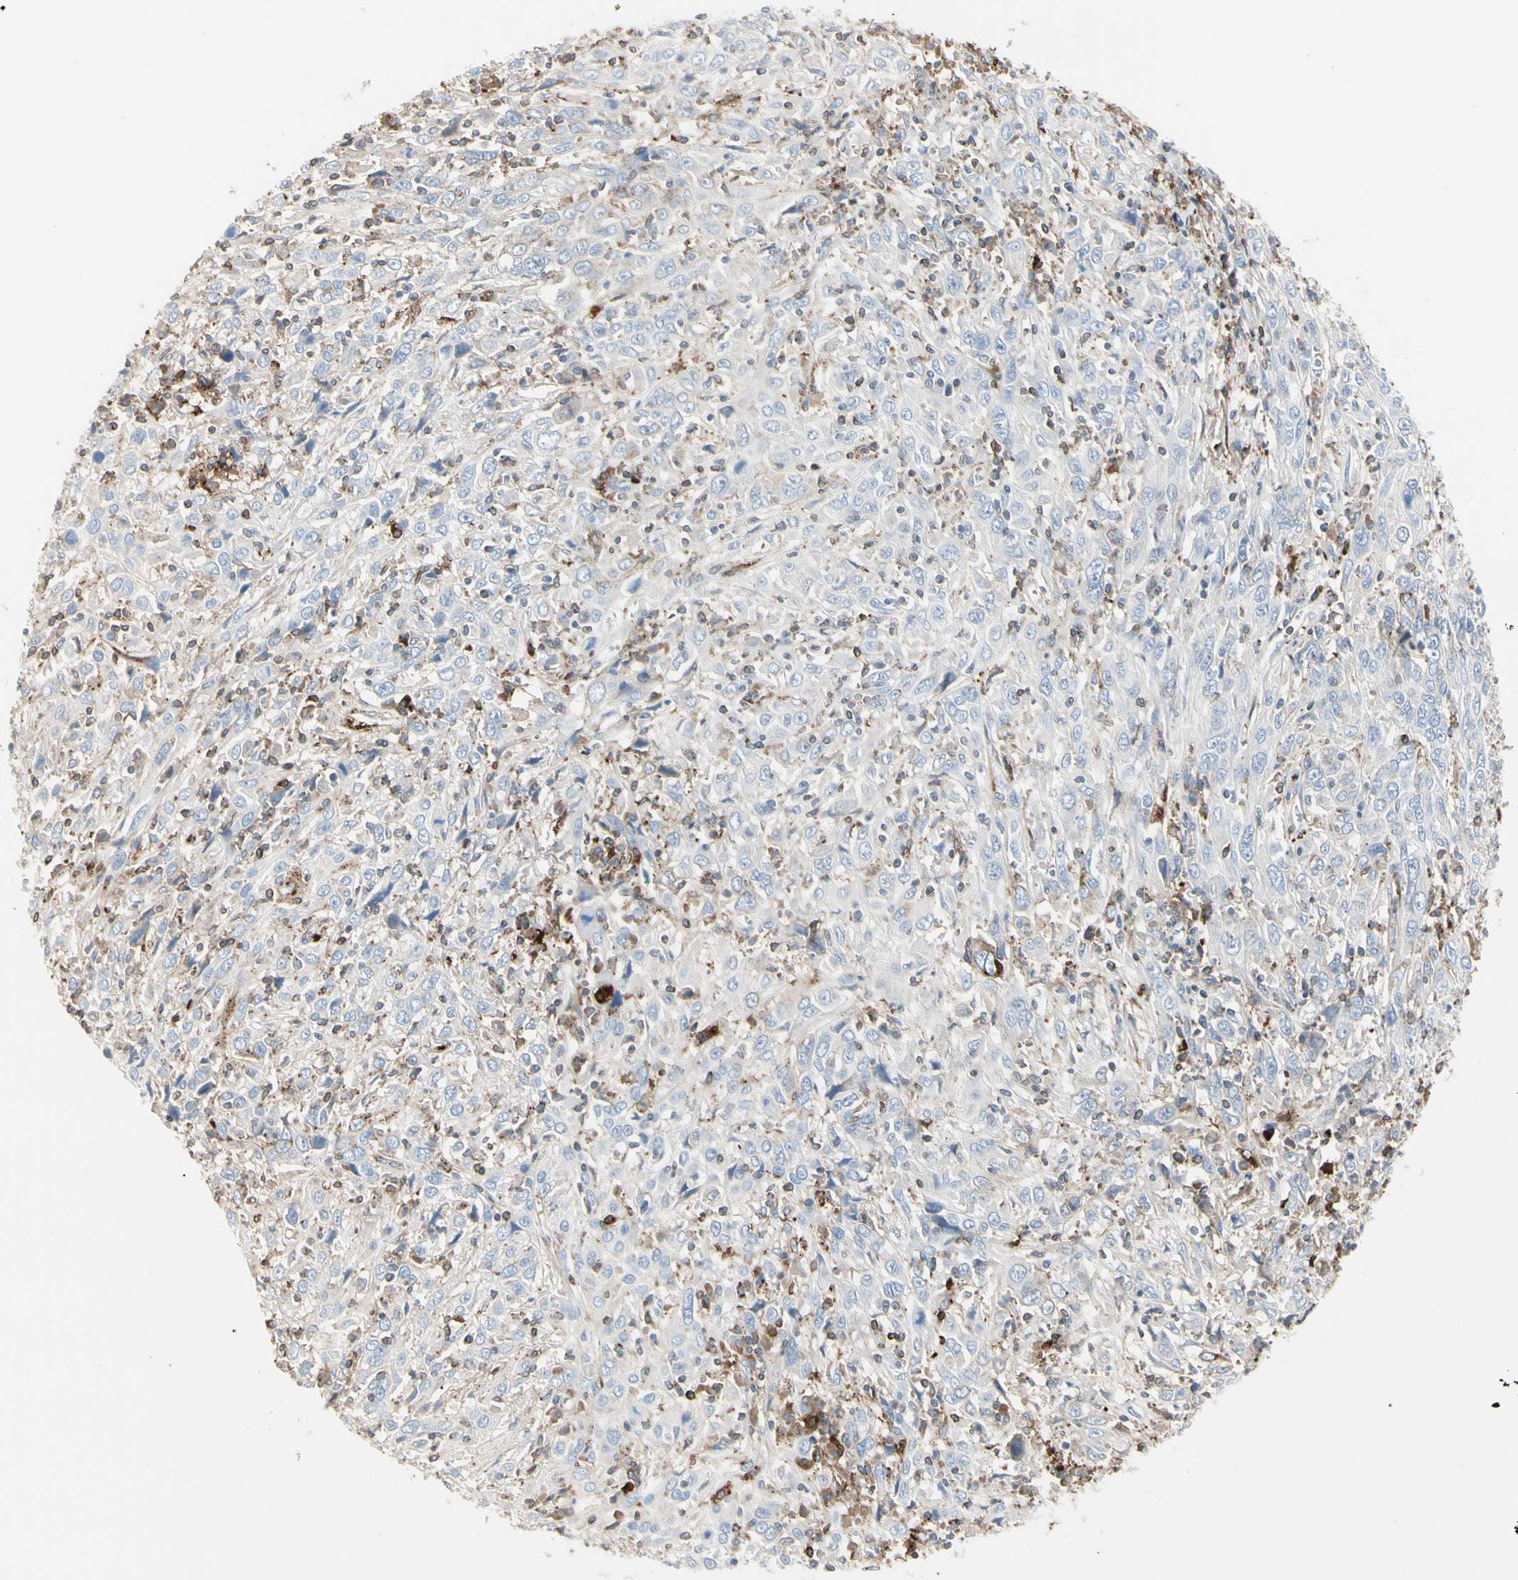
{"staining": {"intensity": "negative", "quantity": "none", "location": "none"}, "tissue": "cervical cancer", "cell_type": "Tumor cells", "image_type": "cancer", "snomed": [{"axis": "morphology", "description": "Squamous cell carcinoma, NOS"}, {"axis": "topography", "description": "Cervix"}], "caption": "Cervical cancer was stained to show a protein in brown. There is no significant positivity in tumor cells.", "gene": "CLEC2B", "patient": {"sex": "female", "age": 46}}